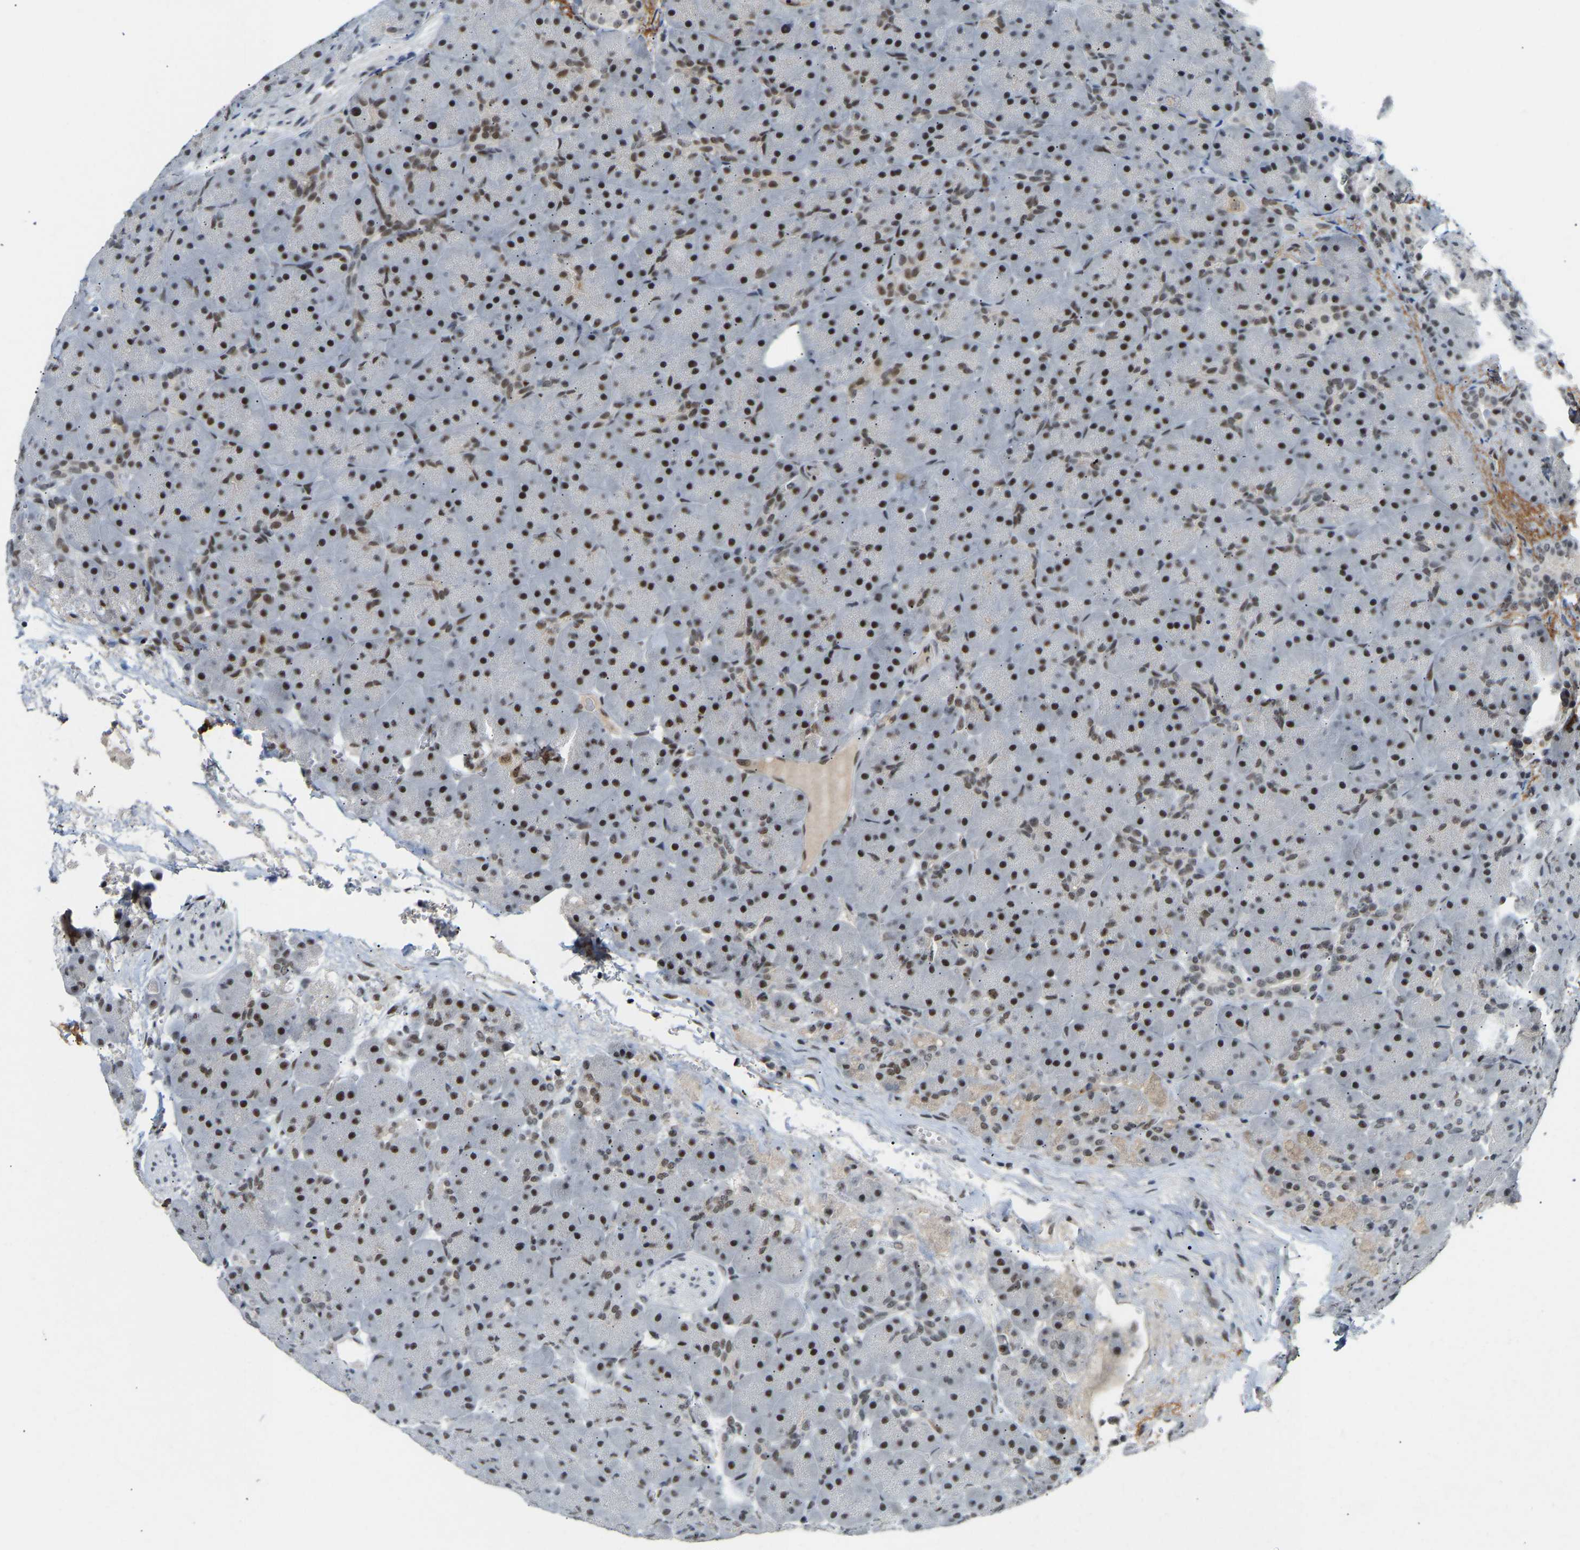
{"staining": {"intensity": "moderate", "quantity": "<25%", "location": "nuclear"}, "tissue": "pancreas", "cell_type": "Exocrine glandular cells", "image_type": "normal", "snomed": [{"axis": "morphology", "description": "Normal tissue, NOS"}, {"axis": "topography", "description": "Pancreas"}], "caption": "Protein expression analysis of normal human pancreas reveals moderate nuclear staining in approximately <25% of exocrine glandular cells.", "gene": "RBM15", "patient": {"sex": "male", "age": 66}}